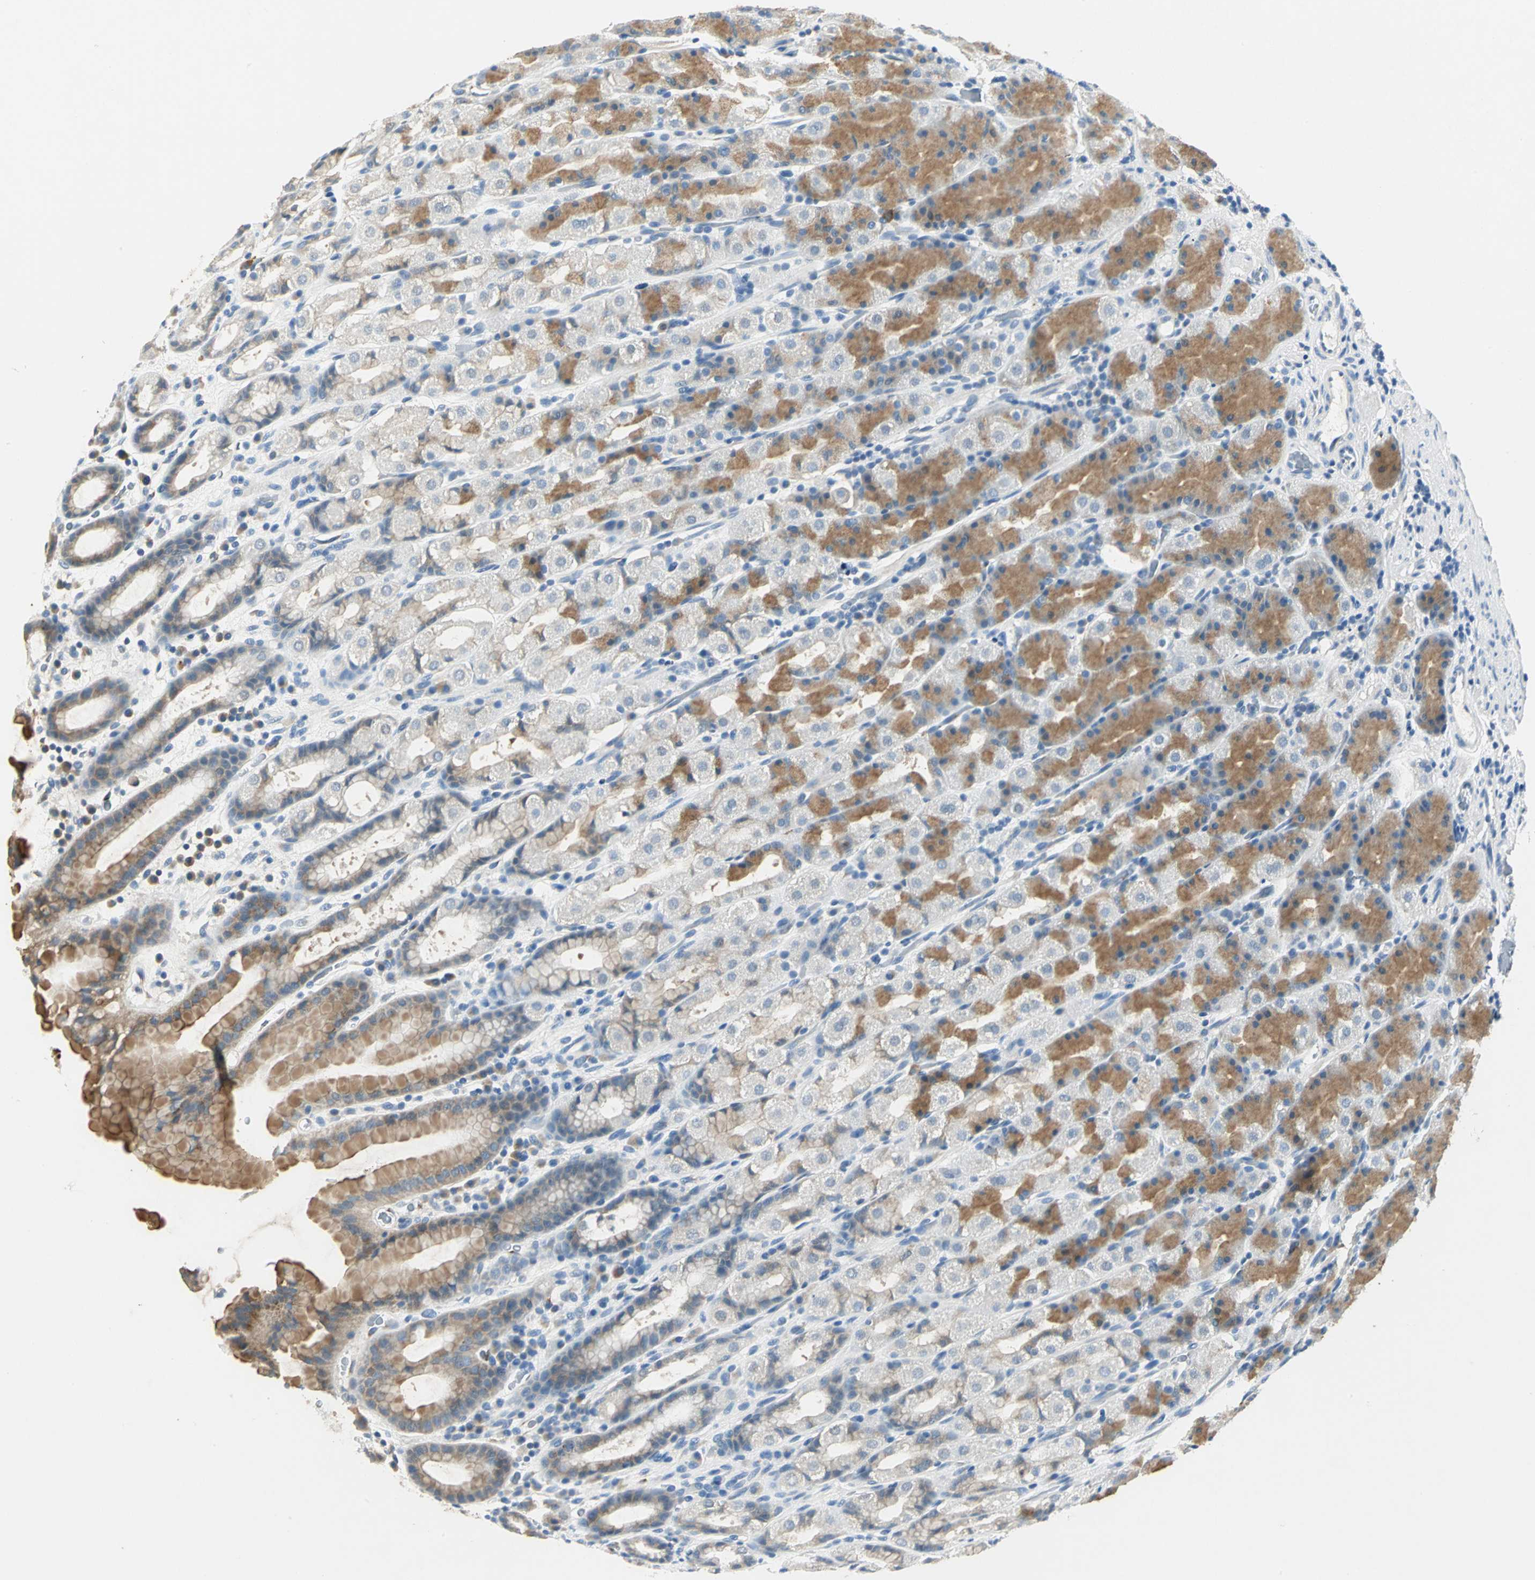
{"staining": {"intensity": "moderate", "quantity": "25%-75%", "location": "cytoplasmic/membranous"}, "tissue": "stomach", "cell_type": "Glandular cells", "image_type": "normal", "snomed": [{"axis": "morphology", "description": "Normal tissue, NOS"}, {"axis": "topography", "description": "Stomach, upper"}], "caption": "A high-resolution histopathology image shows IHC staining of normal stomach, which displays moderate cytoplasmic/membranous staining in approximately 25%-75% of glandular cells.", "gene": "B3GNT2", "patient": {"sex": "male", "age": 68}}